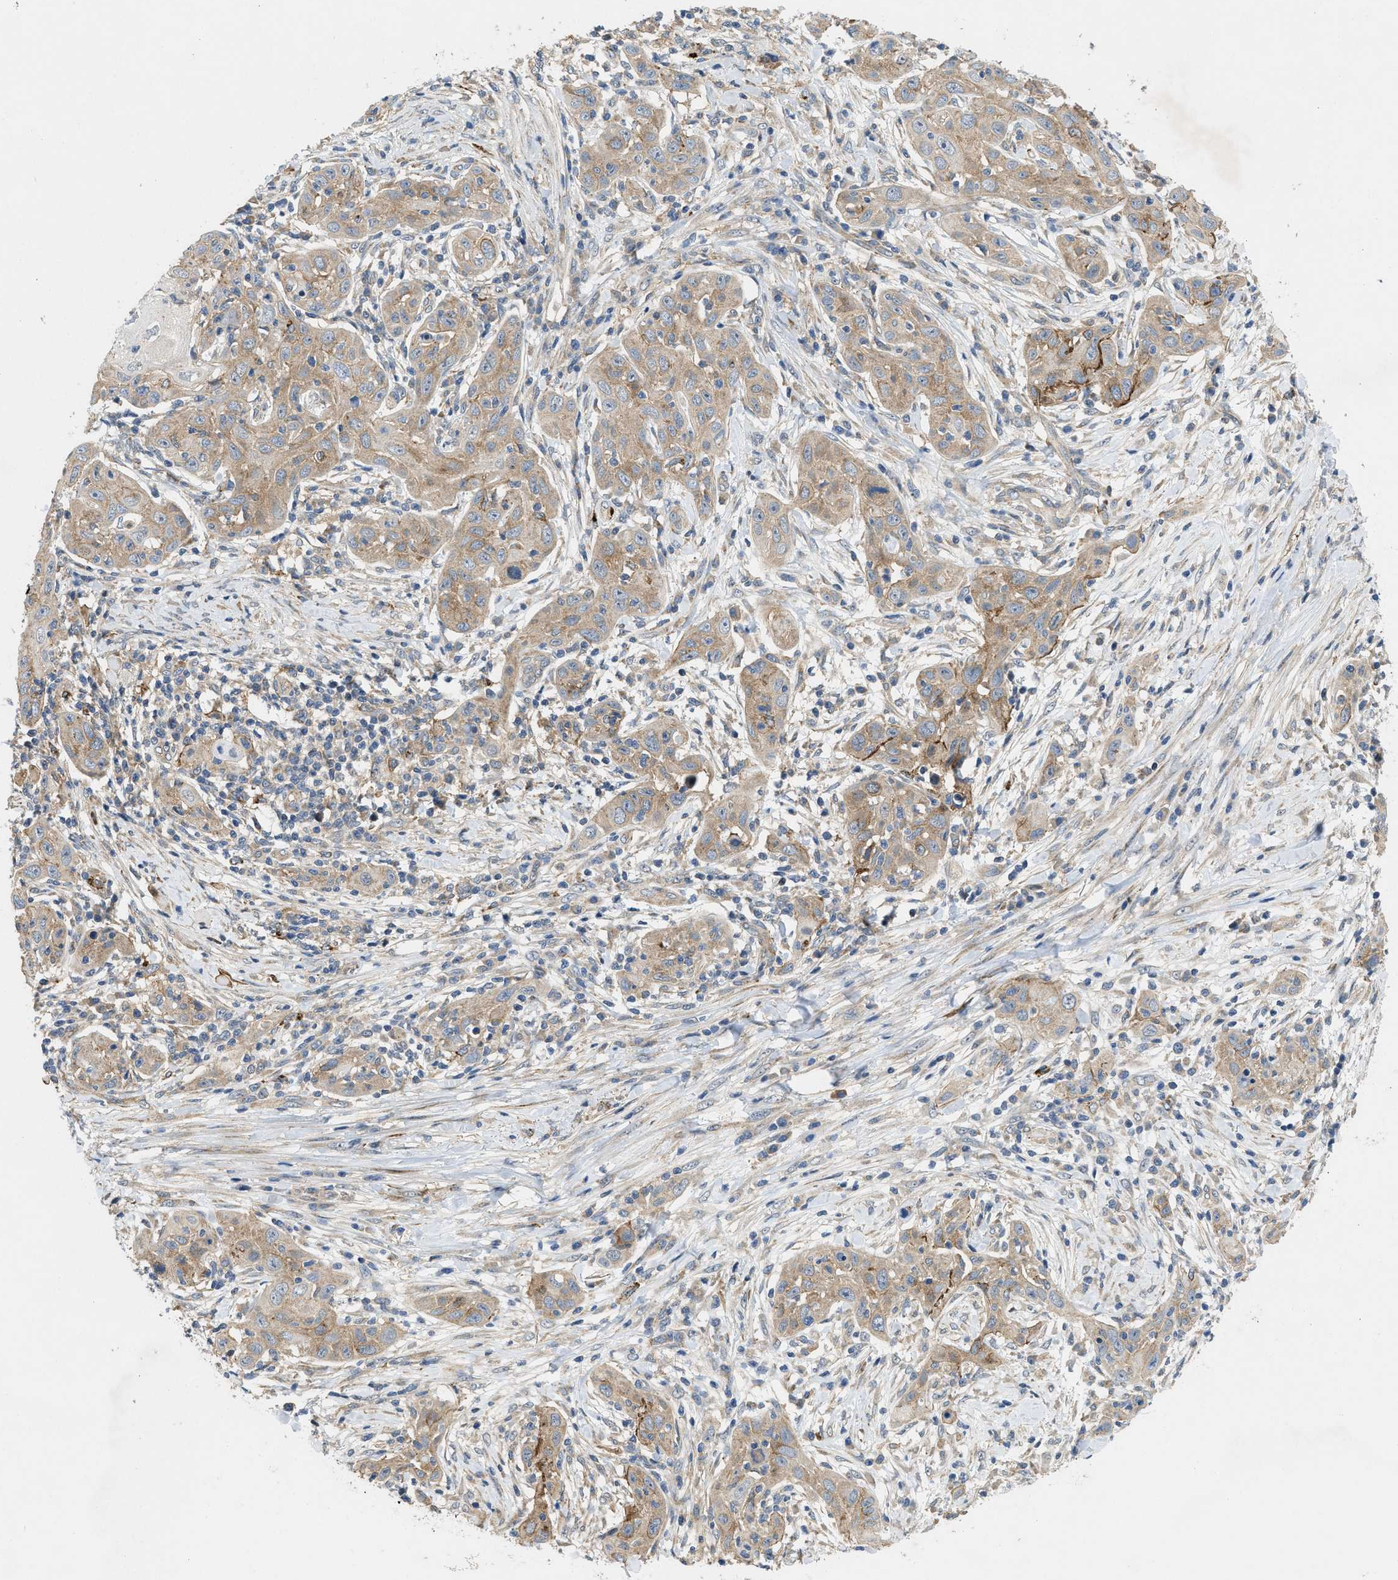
{"staining": {"intensity": "moderate", "quantity": ">75%", "location": "cytoplasmic/membranous"}, "tissue": "skin cancer", "cell_type": "Tumor cells", "image_type": "cancer", "snomed": [{"axis": "morphology", "description": "Squamous cell carcinoma, NOS"}, {"axis": "topography", "description": "Skin"}], "caption": "Protein analysis of skin cancer (squamous cell carcinoma) tissue demonstrates moderate cytoplasmic/membranous positivity in approximately >75% of tumor cells. (IHC, brightfield microscopy, high magnification).", "gene": "ZNF599", "patient": {"sex": "female", "age": 88}}